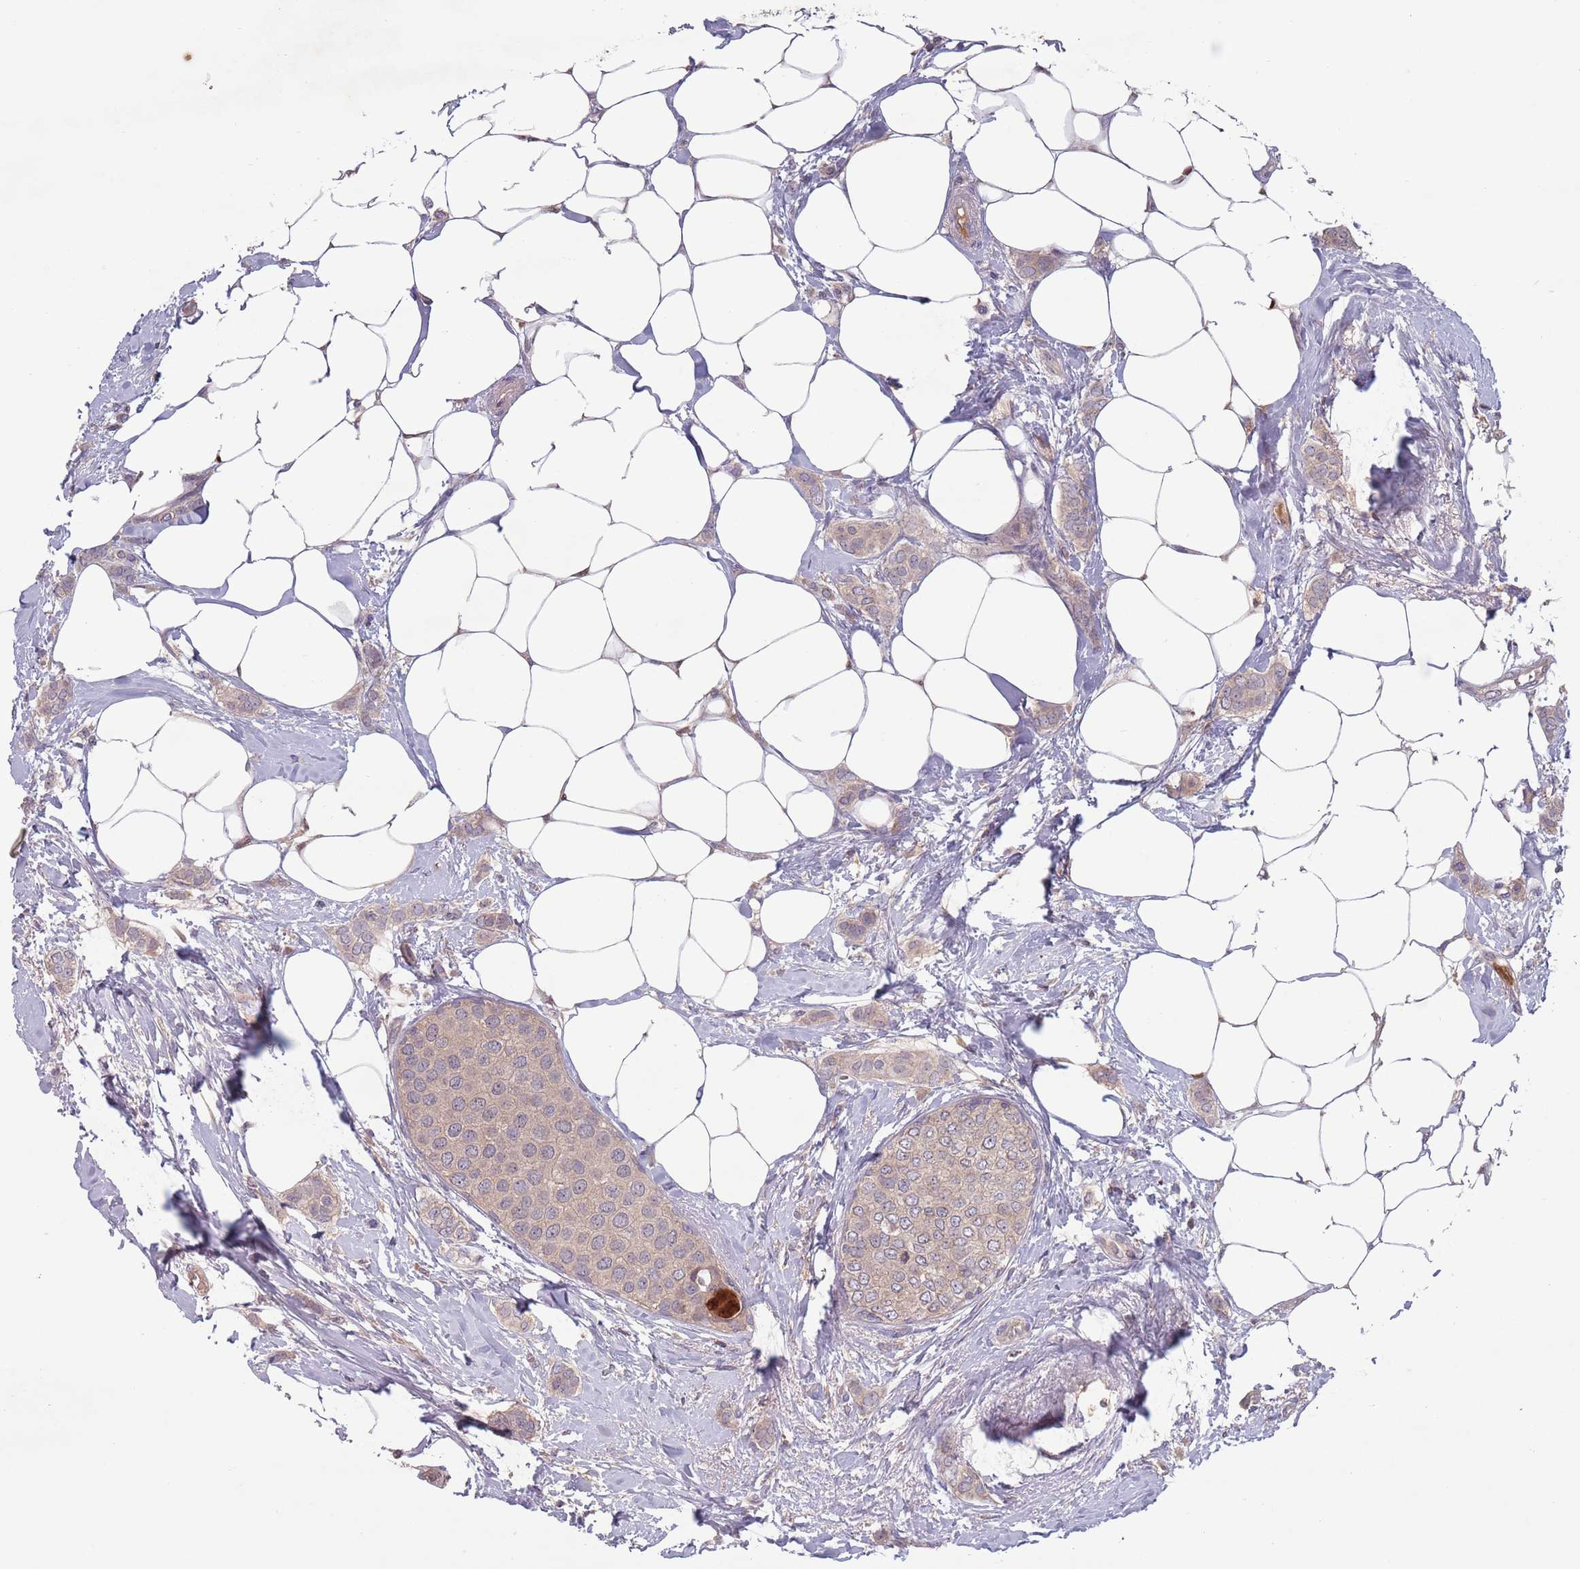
{"staining": {"intensity": "negative", "quantity": "none", "location": "none"}, "tissue": "breast cancer", "cell_type": "Tumor cells", "image_type": "cancer", "snomed": [{"axis": "morphology", "description": "Duct carcinoma"}, {"axis": "topography", "description": "Breast"}], "caption": "This is an immunohistochemistry photomicrograph of breast cancer. There is no positivity in tumor cells.", "gene": "TYW1", "patient": {"sex": "female", "age": 72}}